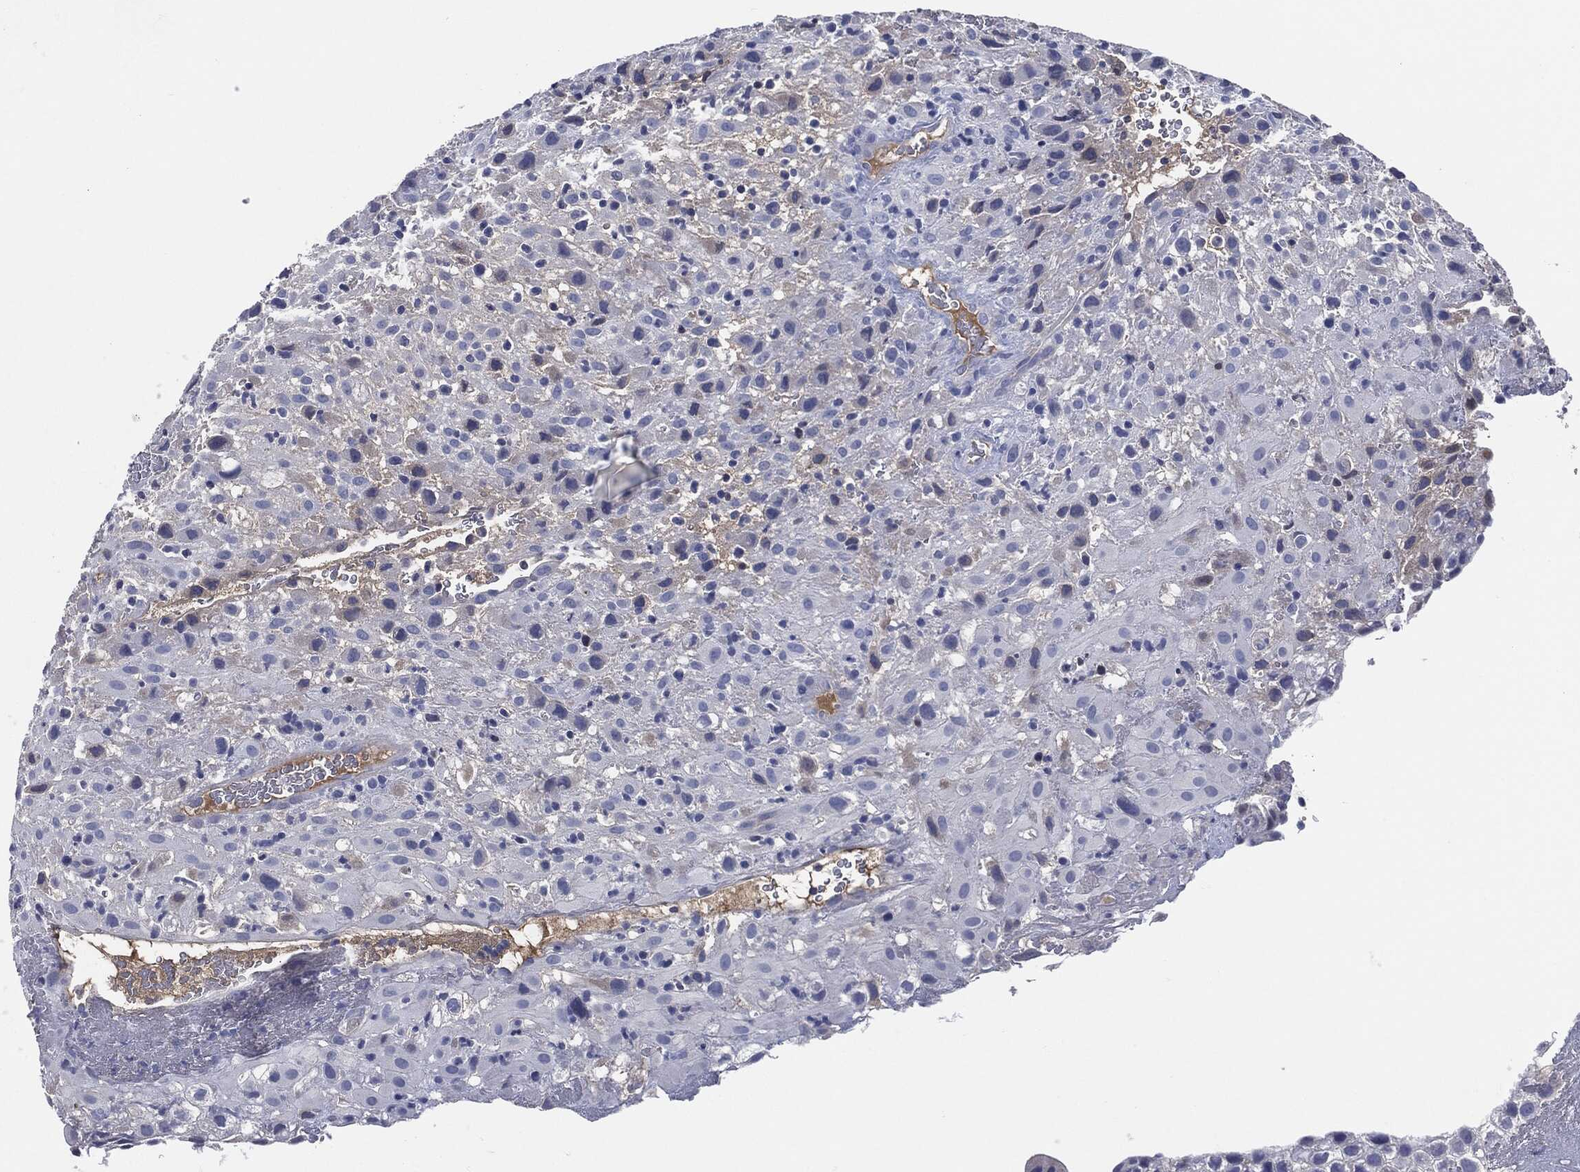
{"staining": {"intensity": "negative", "quantity": "none", "location": "none"}, "tissue": "placenta", "cell_type": "Decidual cells", "image_type": "normal", "snomed": [{"axis": "morphology", "description": "Normal tissue, NOS"}, {"axis": "topography", "description": "Placenta"}], "caption": "Unremarkable placenta was stained to show a protein in brown. There is no significant positivity in decidual cells.", "gene": "CD27", "patient": {"sex": "female", "age": 19}}